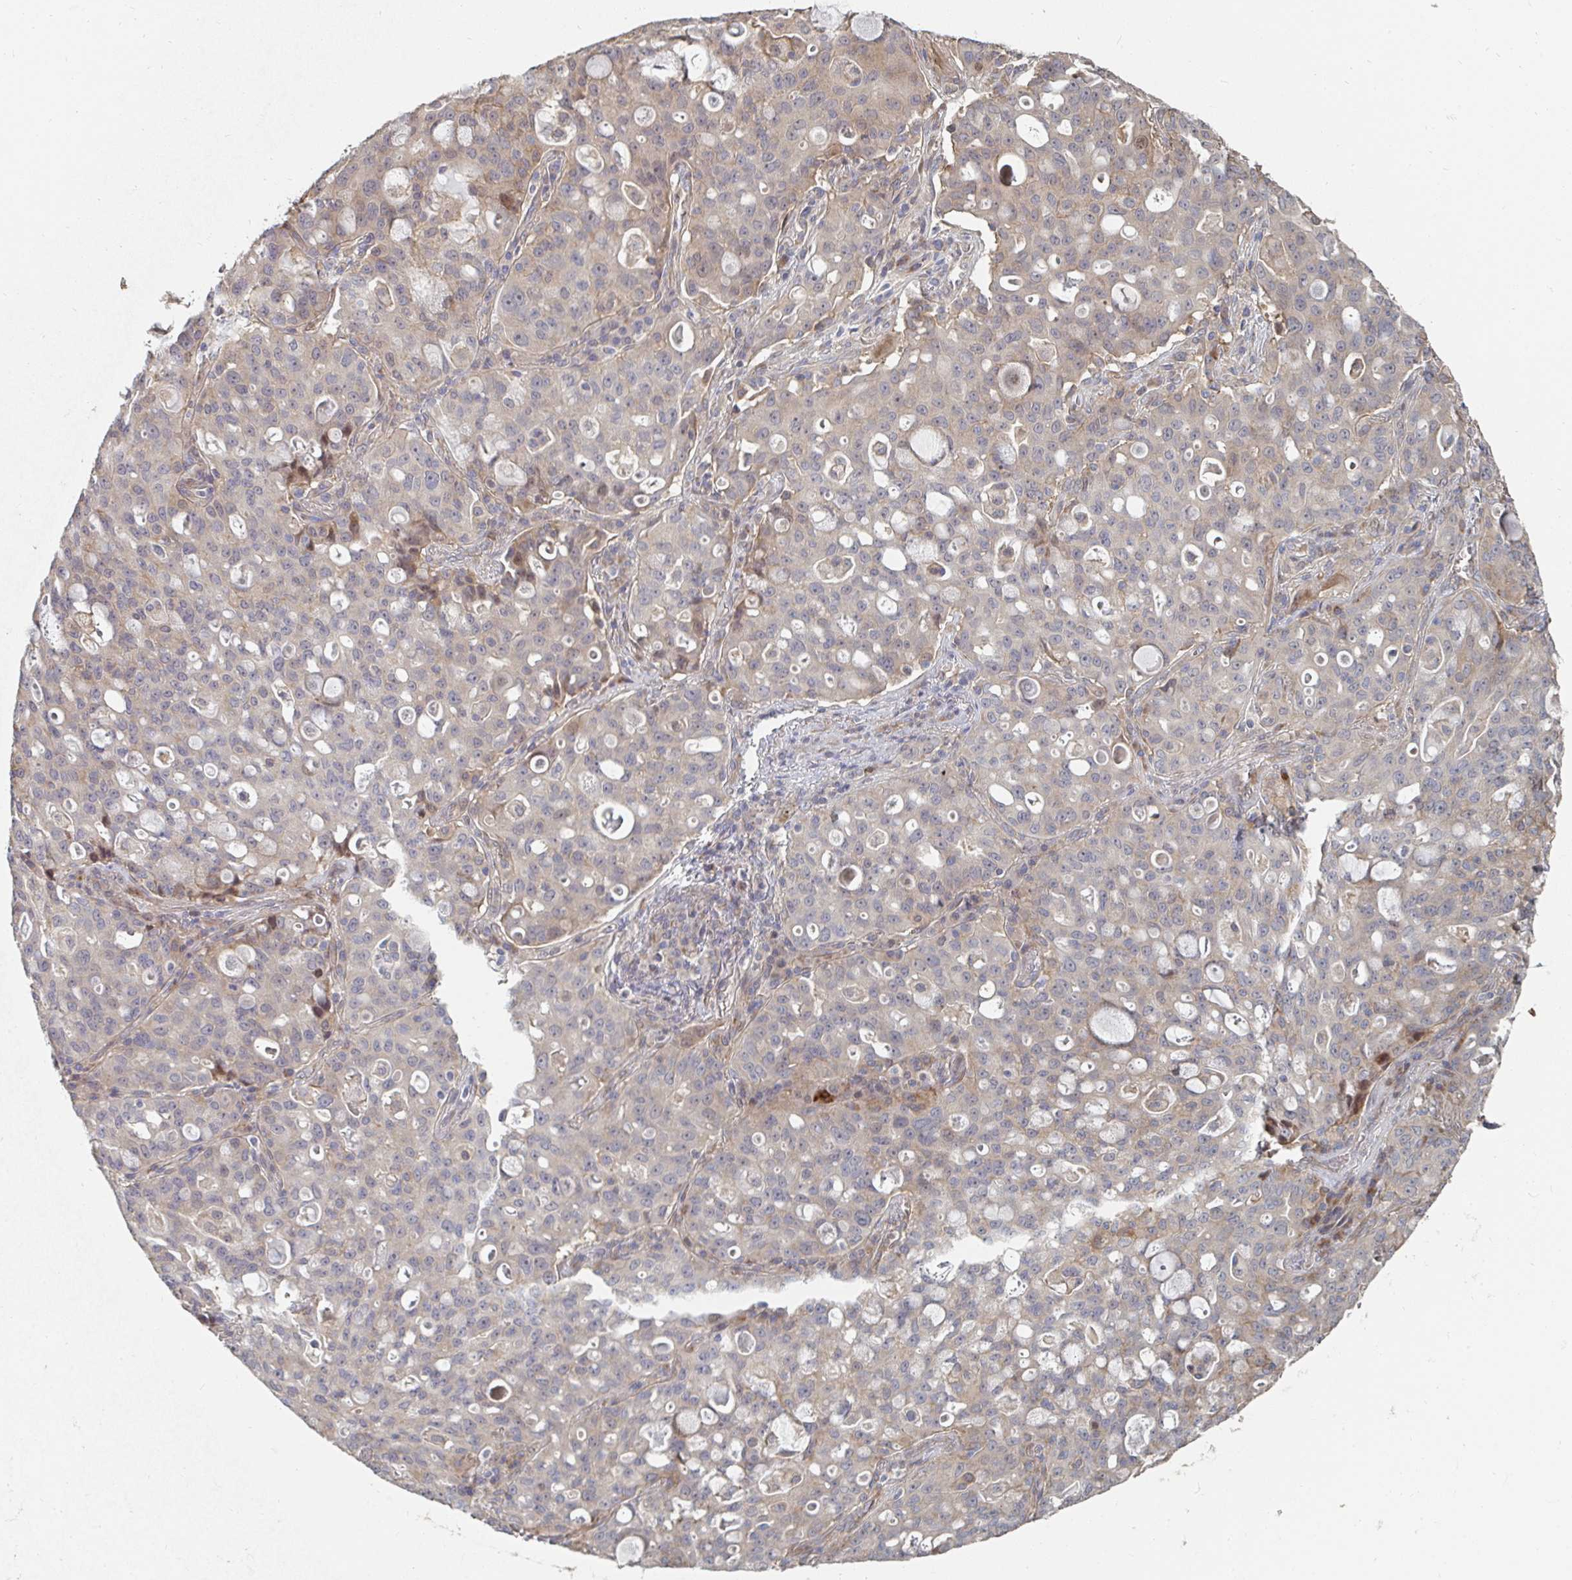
{"staining": {"intensity": "weak", "quantity": "25%-75%", "location": "cytoplasmic/membranous"}, "tissue": "lung cancer", "cell_type": "Tumor cells", "image_type": "cancer", "snomed": [{"axis": "morphology", "description": "Adenocarcinoma, NOS"}, {"axis": "topography", "description": "Lung"}], "caption": "A high-resolution histopathology image shows IHC staining of lung cancer (adenocarcinoma), which displays weak cytoplasmic/membranous staining in approximately 25%-75% of tumor cells. (DAB = brown stain, brightfield microscopy at high magnification).", "gene": "PTEN", "patient": {"sex": "female", "age": 44}}